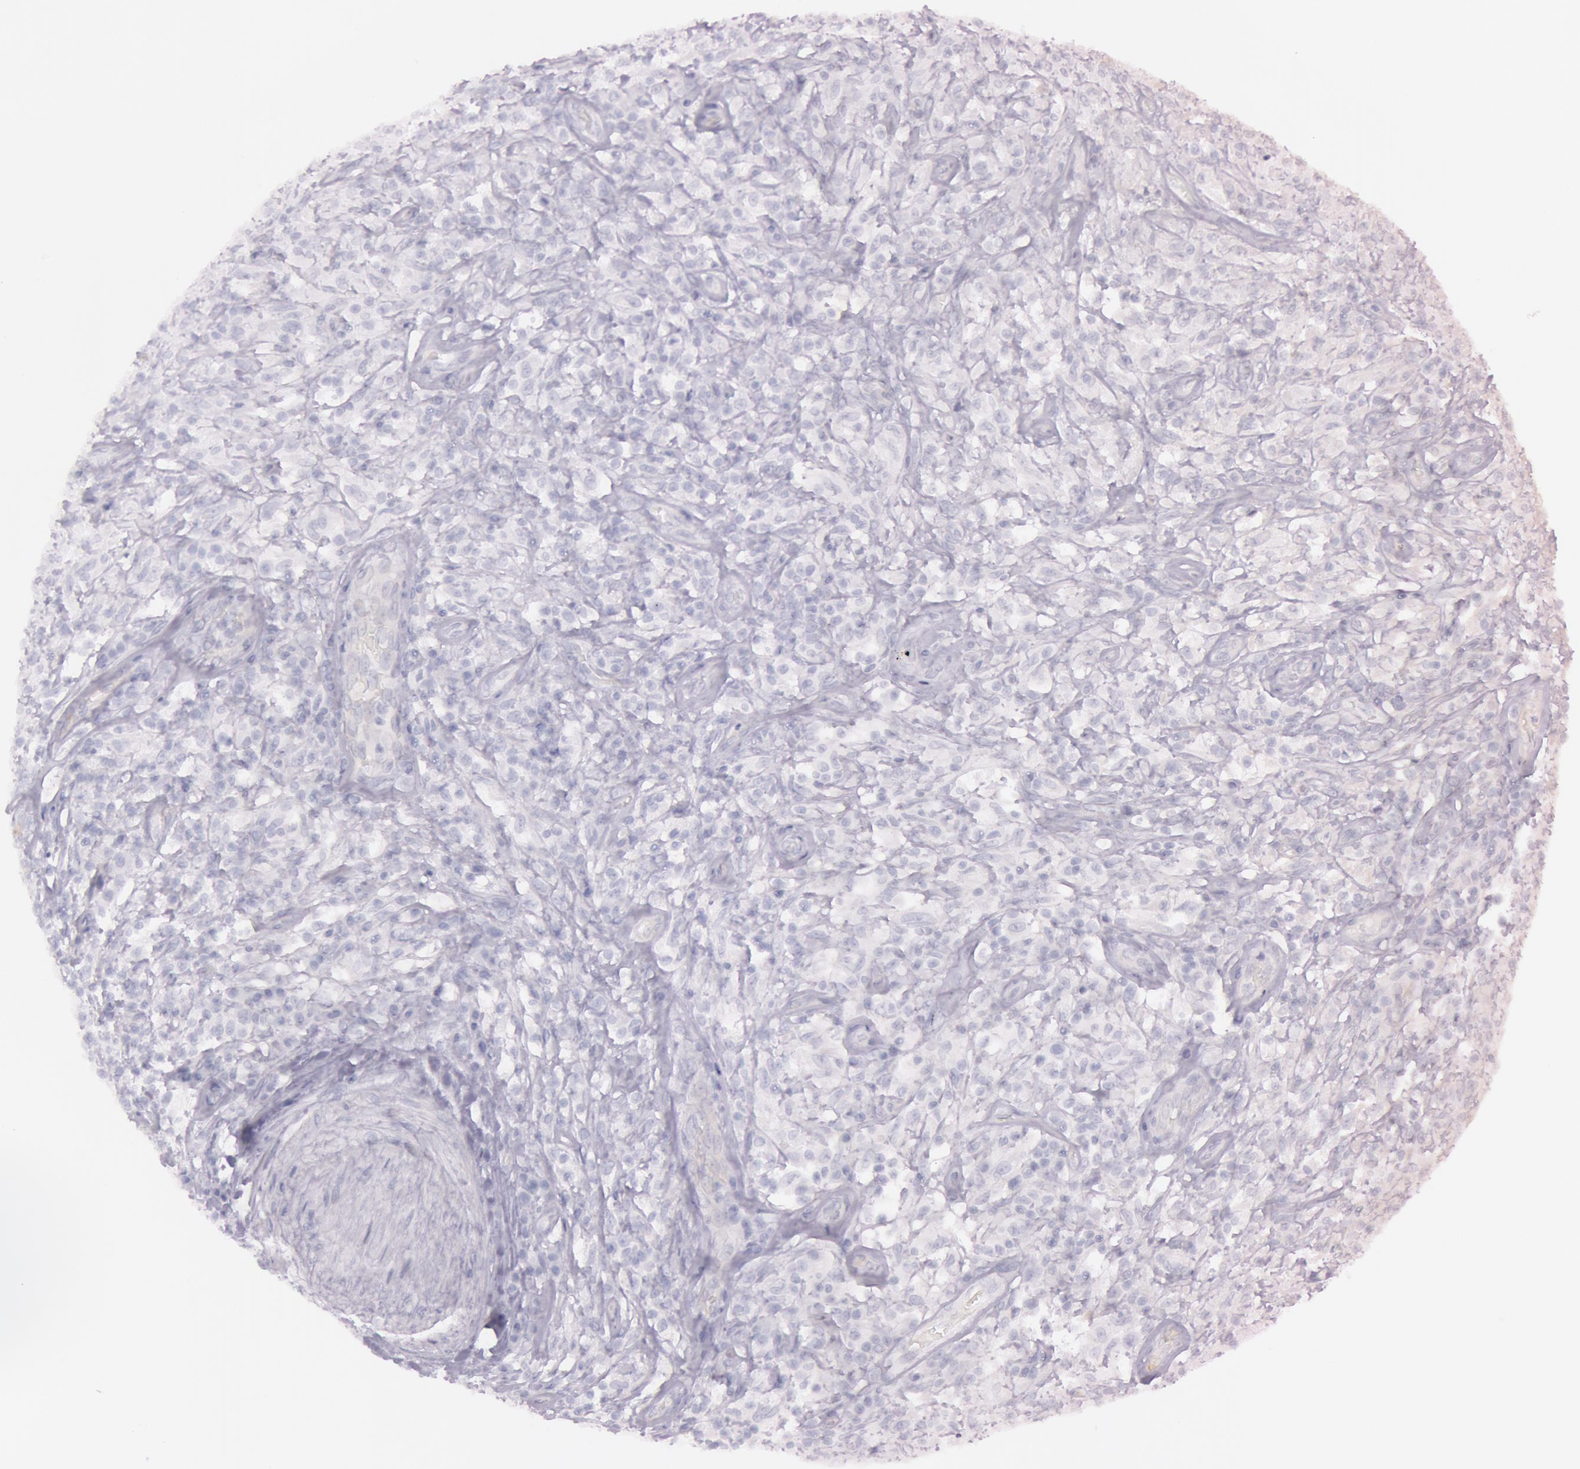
{"staining": {"intensity": "negative", "quantity": "none", "location": "none"}, "tissue": "testis cancer", "cell_type": "Tumor cells", "image_type": "cancer", "snomed": [{"axis": "morphology", "description": "Seminoma, NOS"}, {"axis": "topography", "description": "Testis"}], "caption": "Immunohistochemical staining of human seminoma (testis) displays no significant staining in tumor cells.", "gene": "FOLH1", "patient": {"sex": "male", "age": 34}}